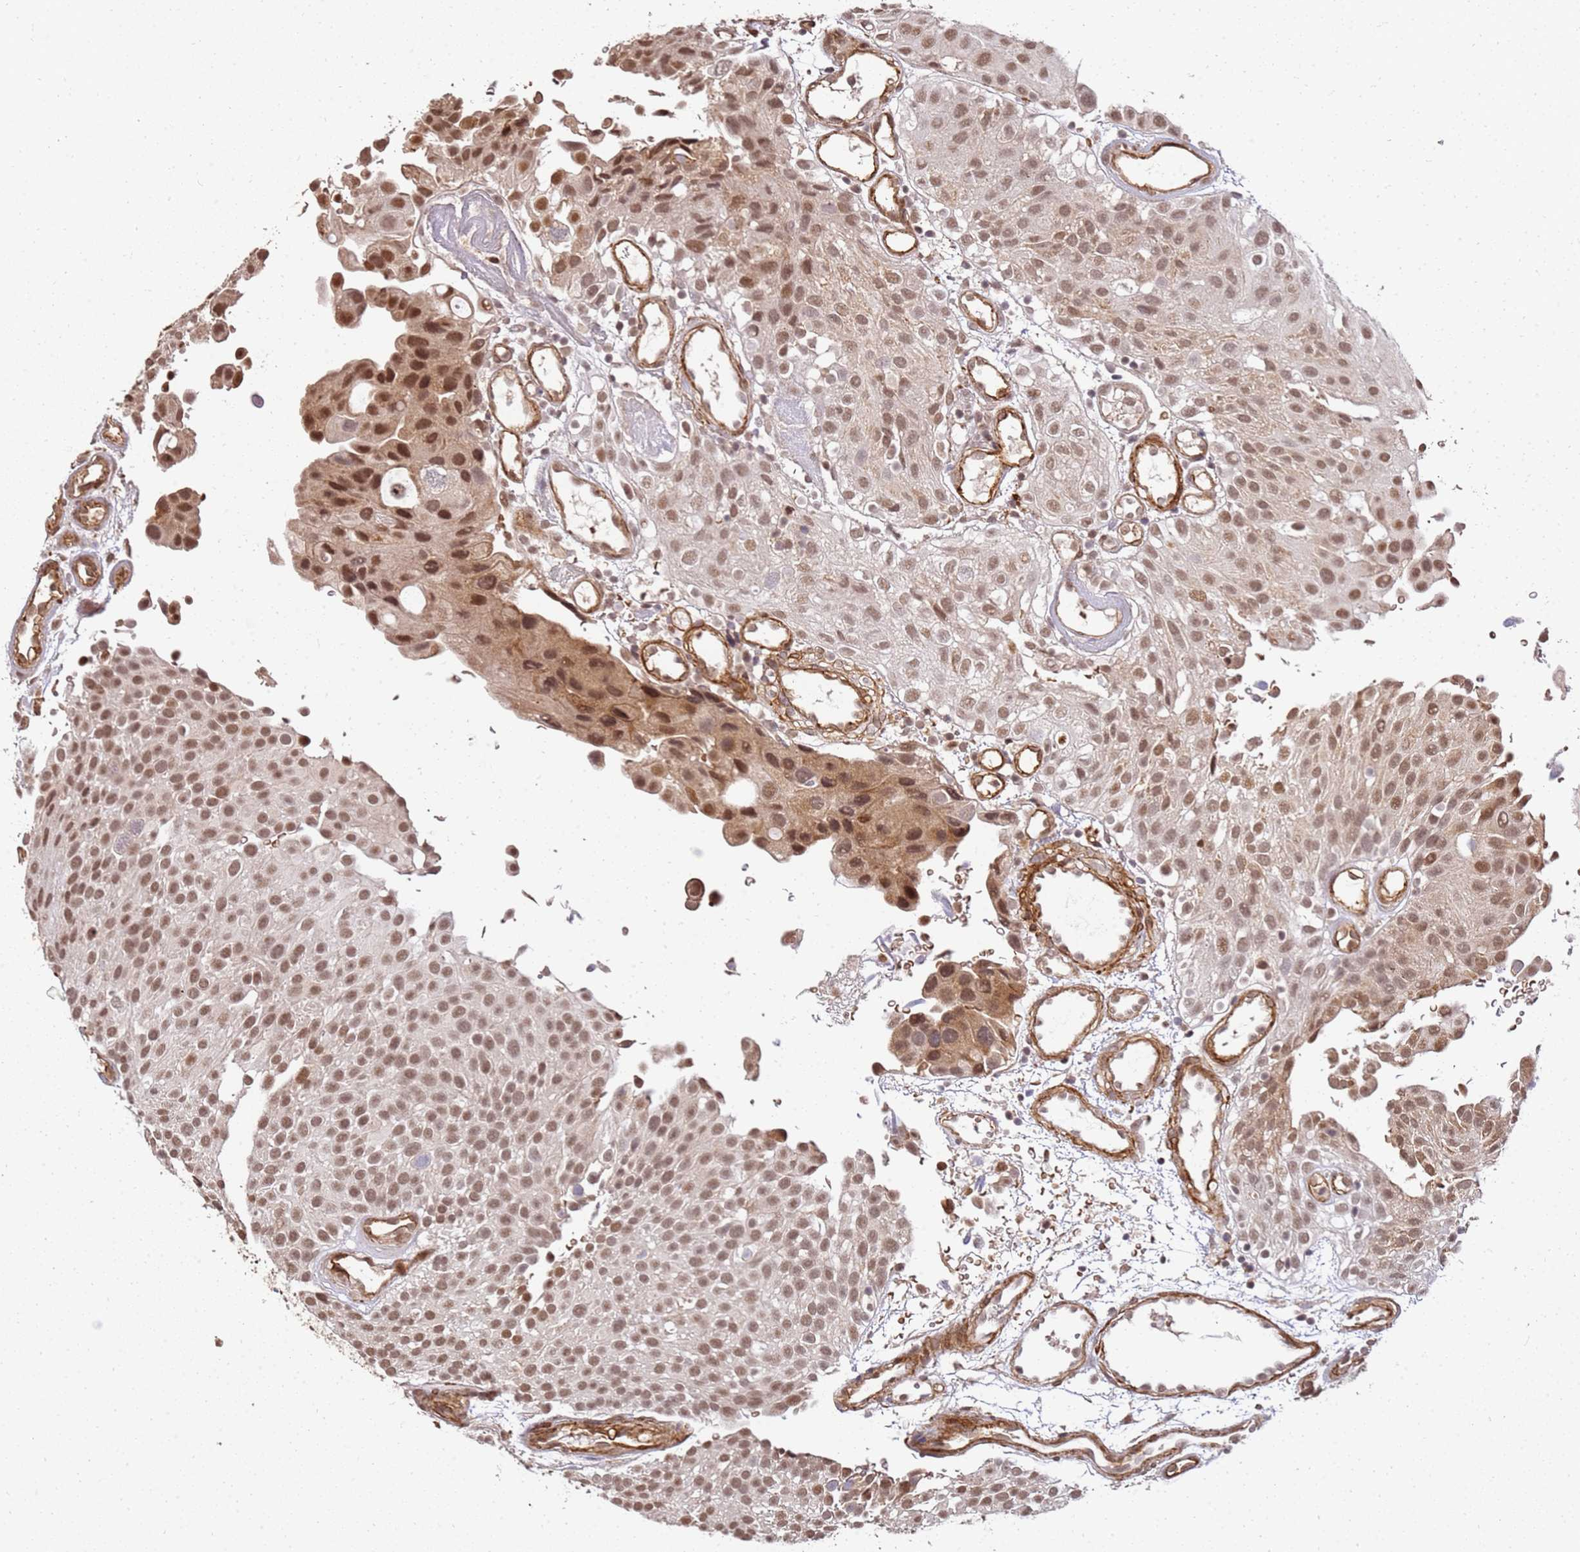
{"staining": {"intensity": "strong", "quantity": ">75%", "location": "nuclear"}, "tissue": "urothelial cancer", "cell_type": "Tumor cells", "image_type": "cancer", "snomed": [{"axis": "morphology", "description": "Urothelial carcinoma, Low grade"}, {"axis": "topography", "description": "Urinary bladder"}], "caption": "An image of human urothelial carcinoma (low-grade) stained for a protein exhibits strong nuclear brown staining in tumor cells.", "gene": "ST18", "patient": {"sex": "male", "age": 78}}